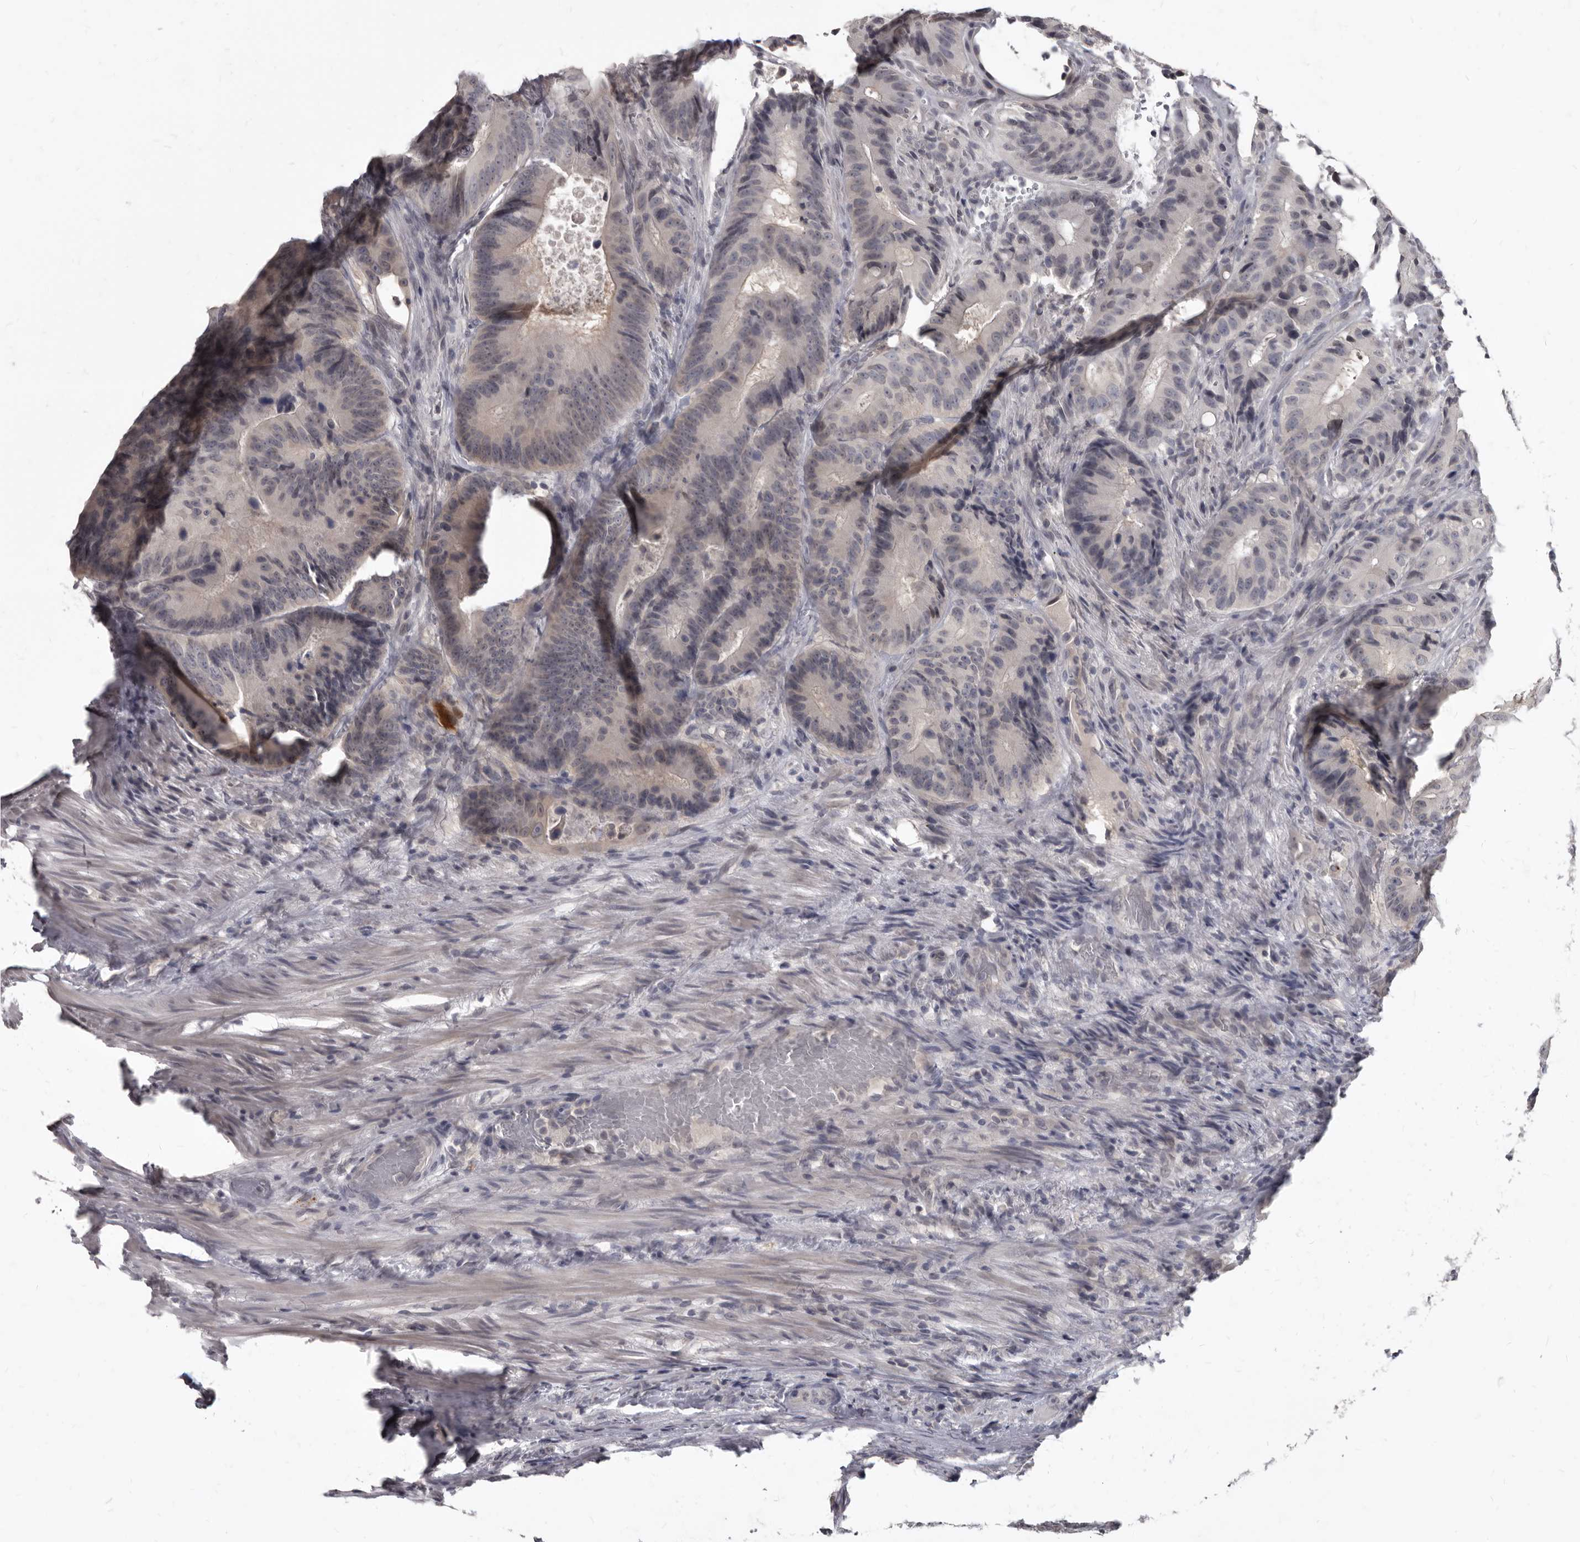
{"staining": {"intensity": "negative", "quantity": "none", "location": "none"}, "tissue": "colorectal cancer", "cell_type": "Tumor cells", "image_type": "cancer", "snomed": [{"axis": "morphology", "description": "Adenocarcinoma, NOS"}, {"axis": "topography", "description": "Colon"}], "caption": "There is no significant staining in tumor cells of colorectal cancer (adenocarcinoma).", "gene": "SULT1E1", "patient": {"sex": "male", "age": 83}}